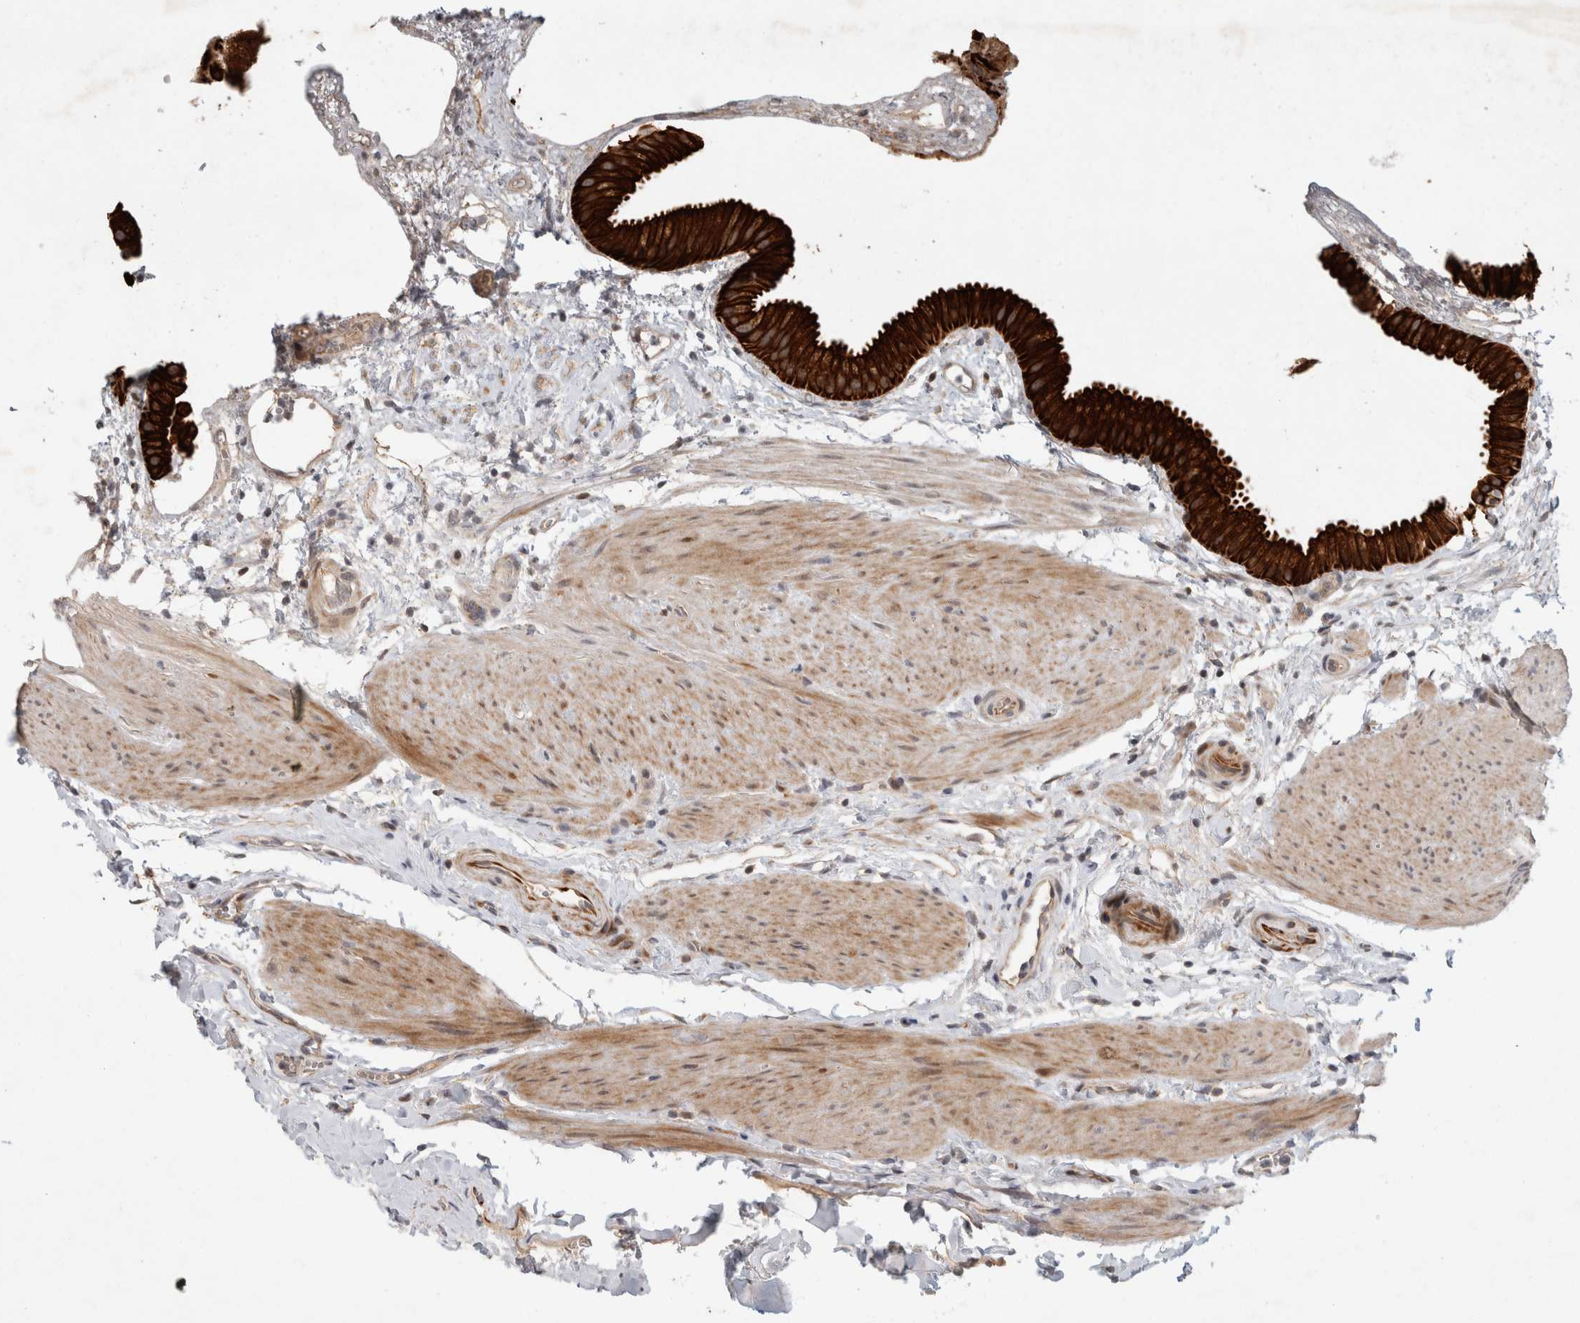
{"staining": {"intensity": "strong", "quantity": ">75%", "location": "cytoplasmic/membranous"}, "tissue": "gallbladder", "cell_type": "Glandular cells", "image_type": "normal", "snomed": [{"axis": "morphology", "description": "Normal tissue, NOS"}, {"axis": "topography", "description": "Gallbladder"}], "caption": "Unremarkable gallbladder demonstrates strong cytoplasmic/membranous expression in about >75% of glandular cells.", "gene": "CRISPLD1", "patient": {"sex": "female", "age": 64}}